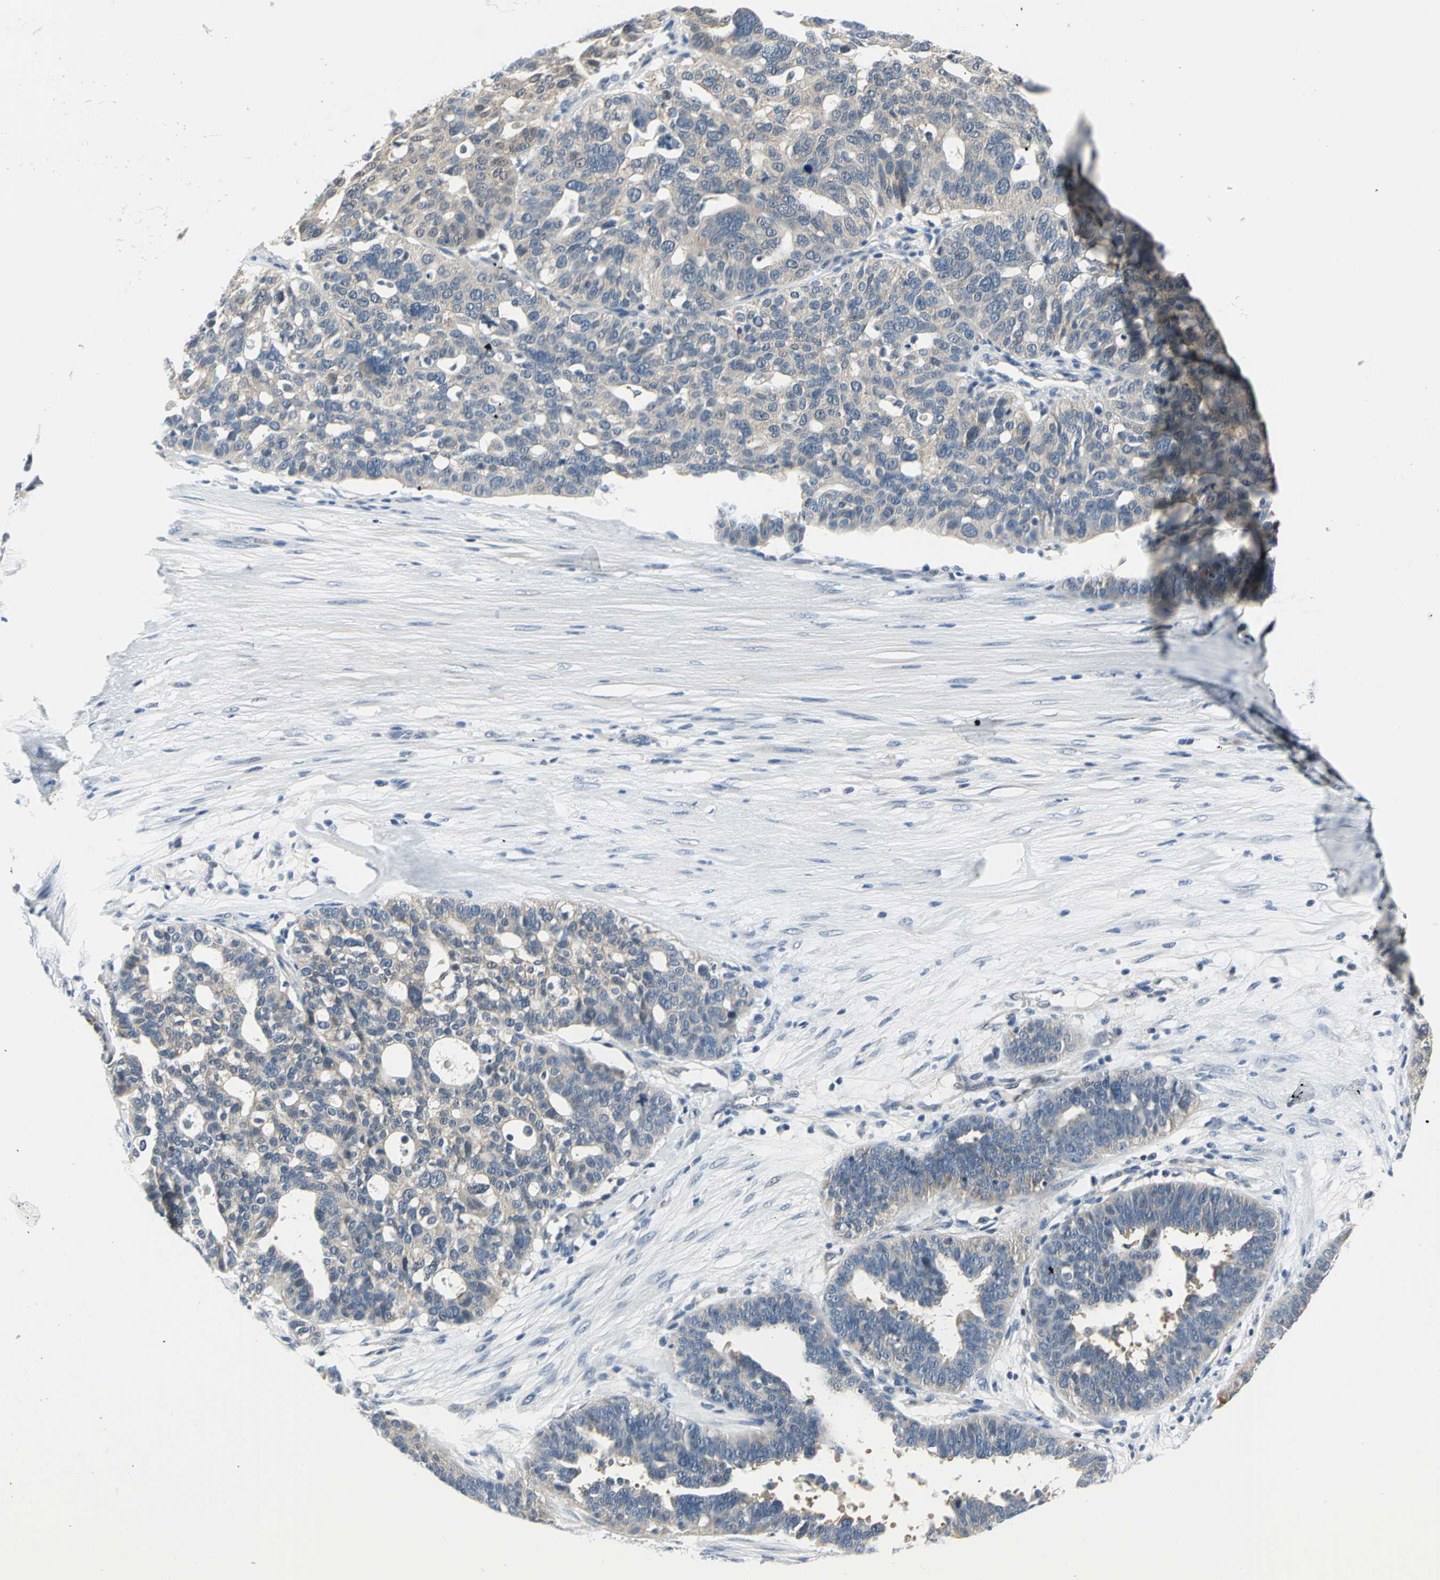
{"staining": {"intensity": "weak", "quantity": ">75%", "location": "cytoplasmic/membranous"}, "tissue": "ovarian cancer", "cell_type": "Tumor cells", "image_type": "cancer", "snomed": [{"axis": "morphology", "description": "Cystadenocarcinoma, serous, NOS"}, {"axis": "topography", "description": "Ovary"}], "caption": "Human ovarian cancer stained for a protein (brown) reveals weak cytoplasmic/membranous positive positivity in approximately >75% of tumor cells.", "gene": "ZNF415", "patient": {"sex": "female", "age": 59}}